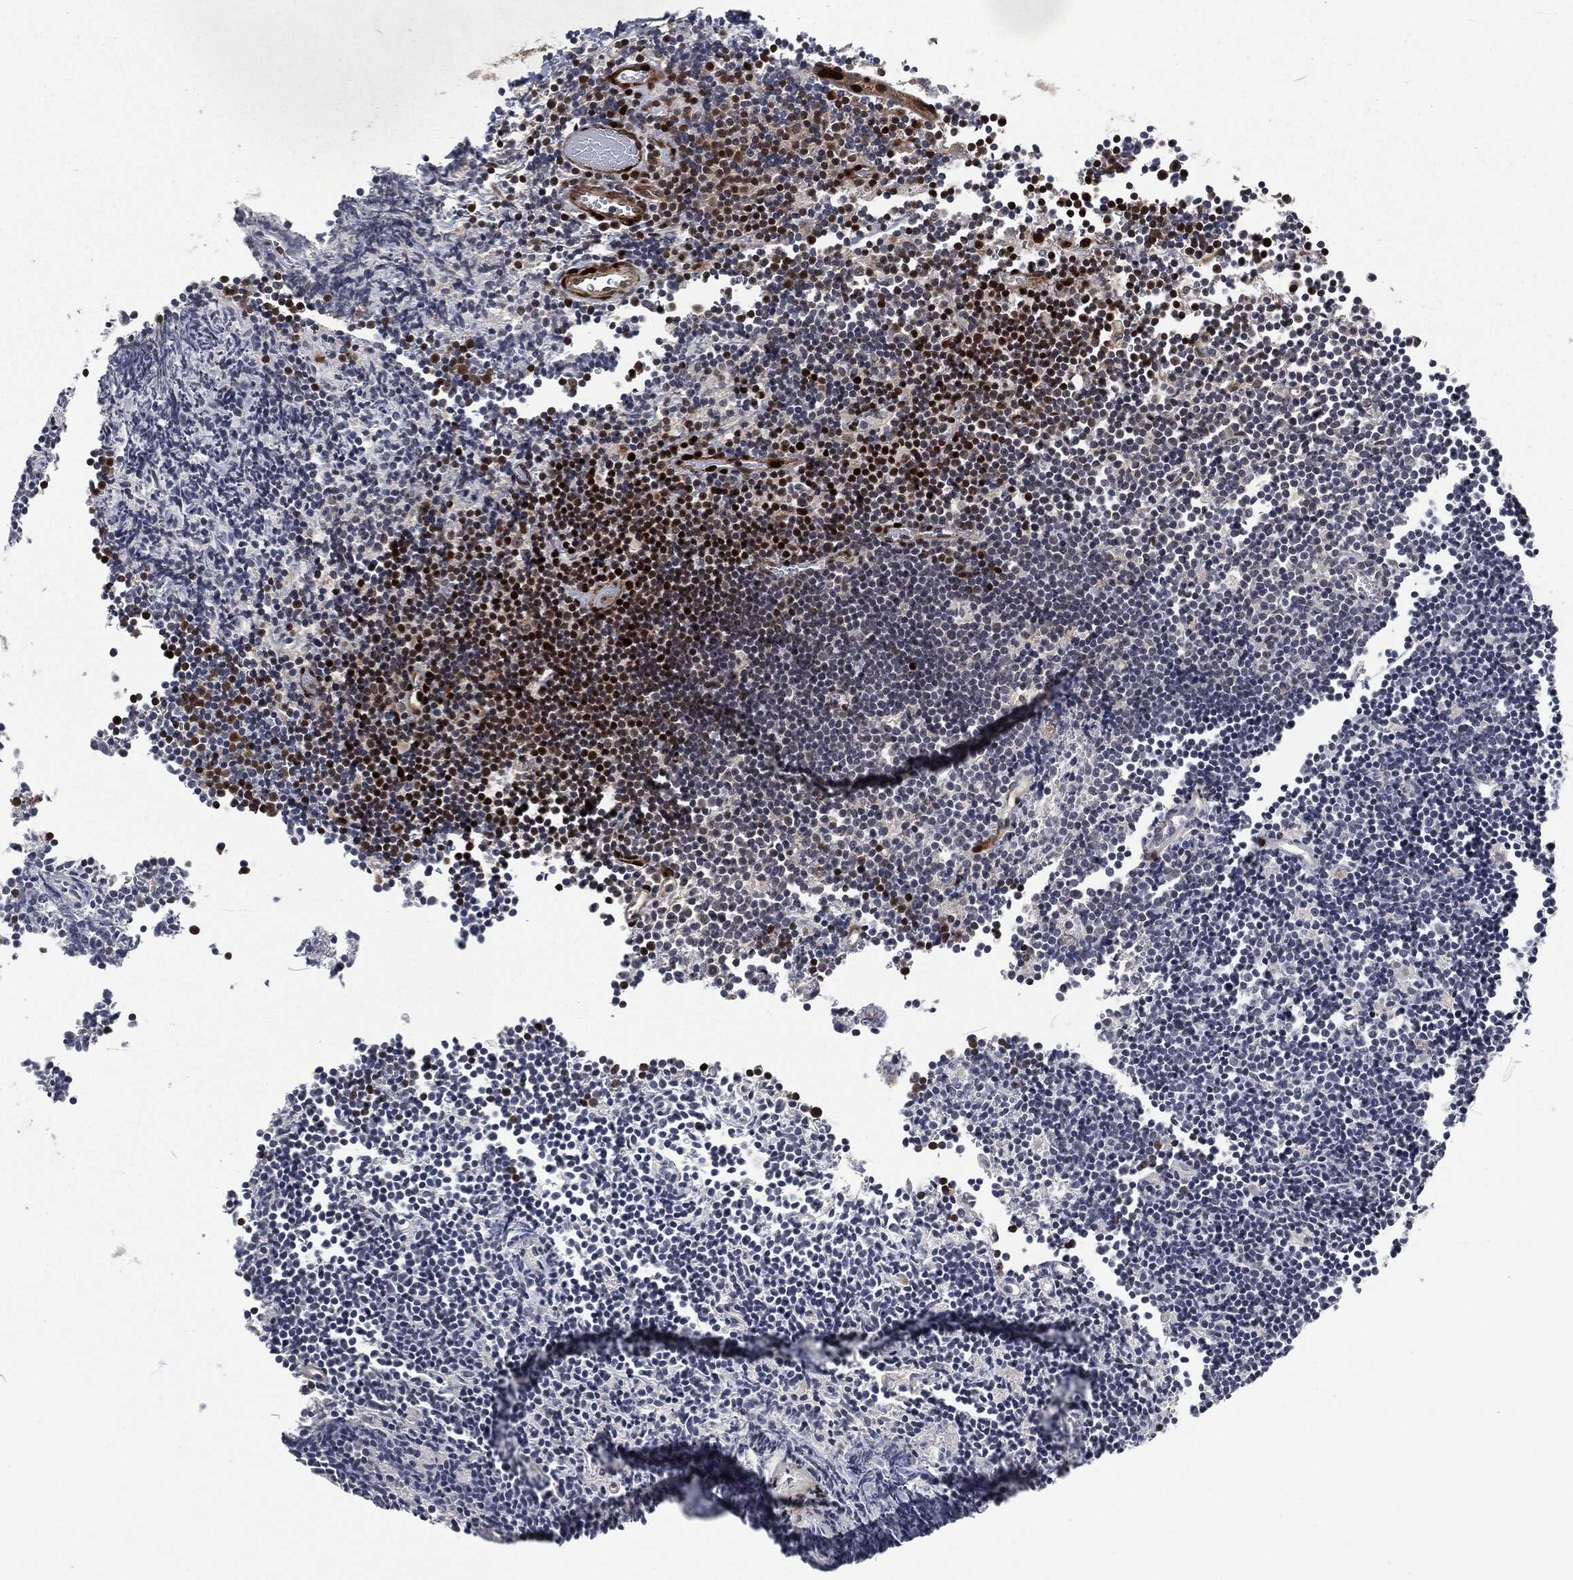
{"staining": {"intensity": "strong", "quantity": "25%-75%", "location": "nuclear"}, "tissue": "lymphoma", "cell_type": "Tumor cells", "image_type": "cancer", "snomed": [{"axis": "morphology", "description": "Malignant lymphoma, non-Hodgkin's type, Low grade"}, {"axis": "topography", "description": "Brain"}], "caption": "An immunohistochemistry (IHC) histopathology image of tumor tissue is shown. Protein staining in brown highlights strong nuclear positivity in lymphoma within tumor cells. The staining was performed using DAB (3,3'-diaminobenzidine), with brown indicating positive protein expression. Nuclei are stained blue with hematoxylin.", "gene": "EGFR", "patient": {"sex": "female", "age": 66}}